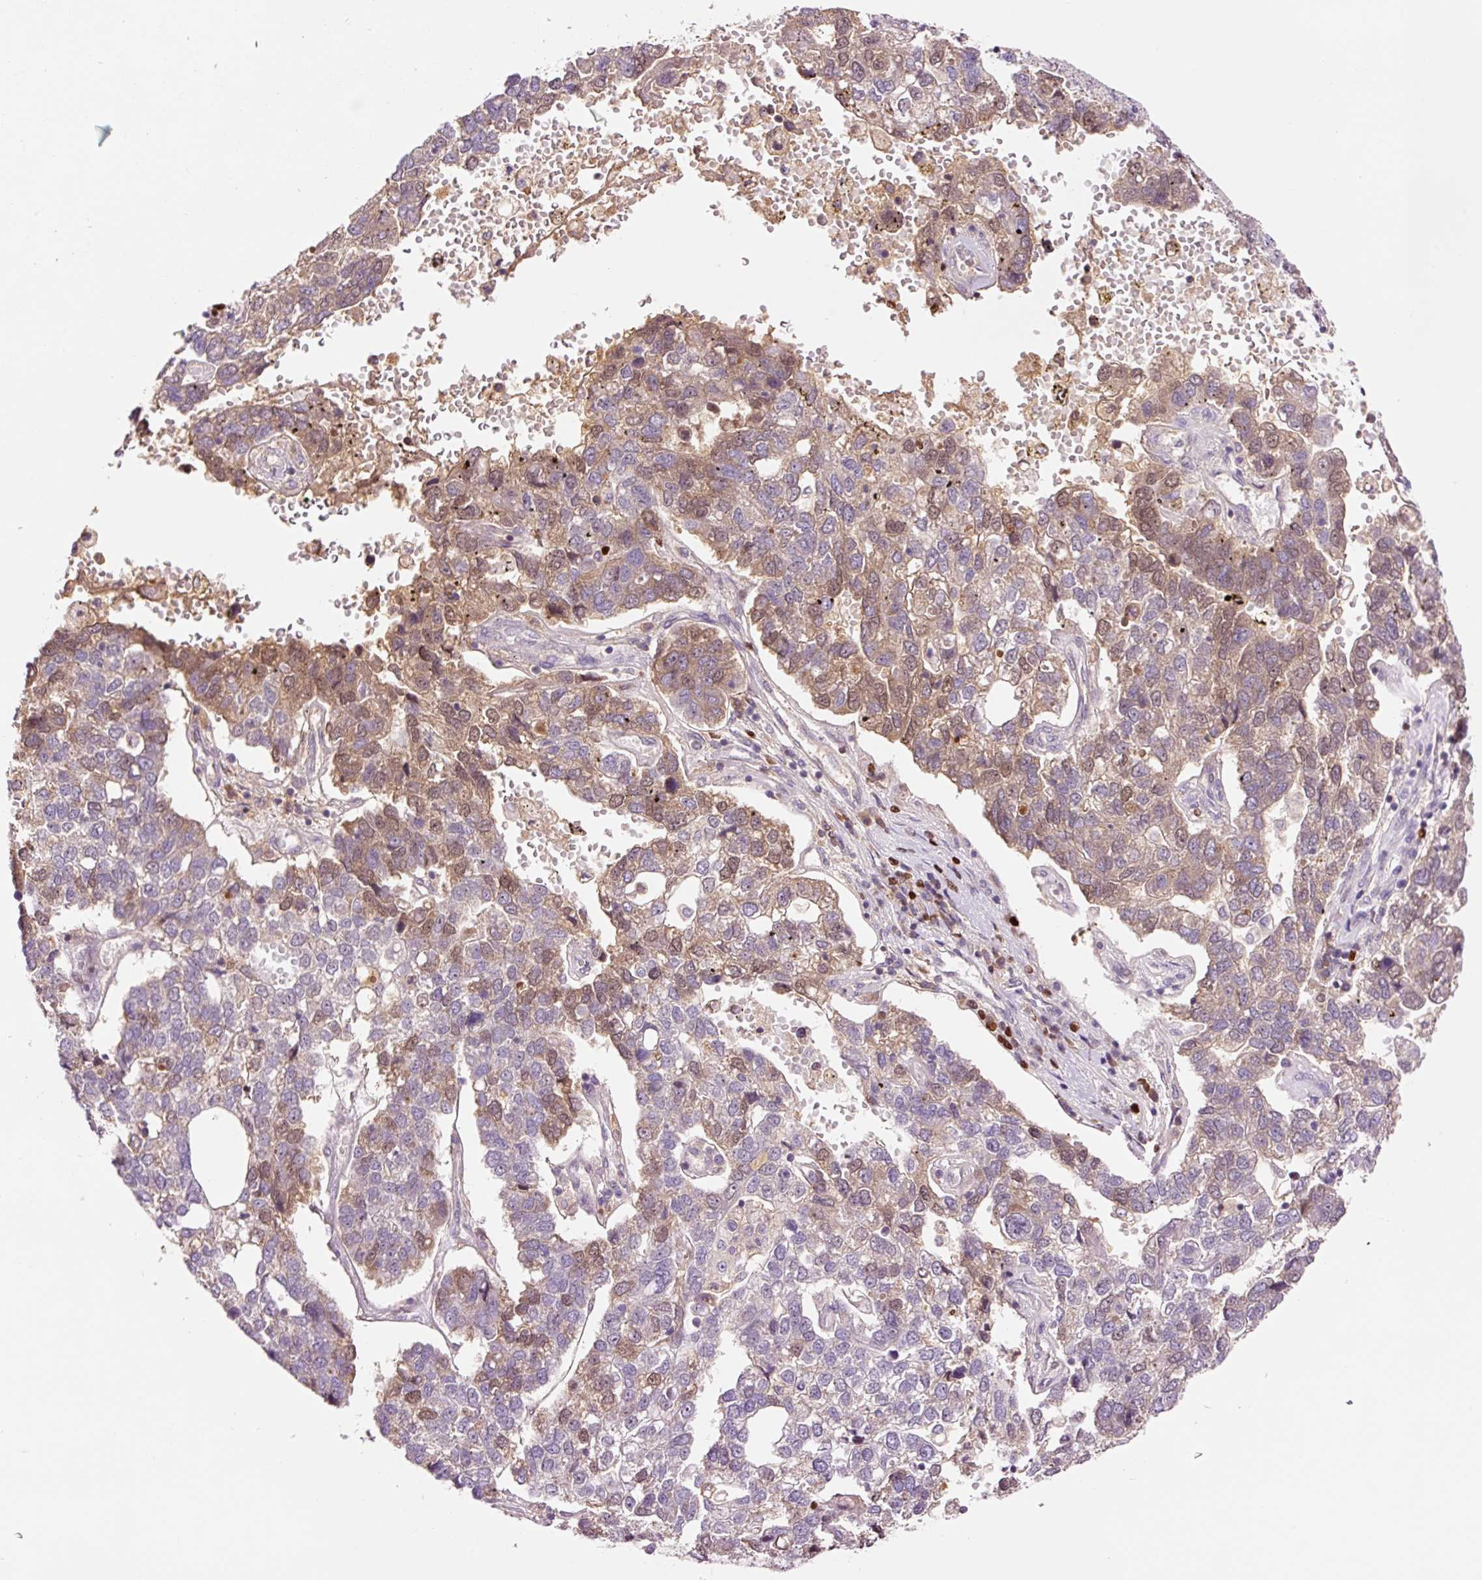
{"staining": {"intensity": "moderate", "quantity": "25%-75%", "location": "cytoplasmic/membranous,nuclear"}, "tissue": "pancreatic cancer", "cell_type": "Tumor cells", "image_type": "cancer", "snomed": [{"axis": "morphology", "description": "Adenocarcinoma, NOS"}, {"axis": "topography", "description": "Pancreas"}], "caption": "This is a photomicrograph of IHC staining of pancreatic cancer, which shows moderate expression in the cytoplasmic/membranous and nuclear of tumor cells.", "gene": "DPPA4", "patient": {"sex": "female", "age": 61}}